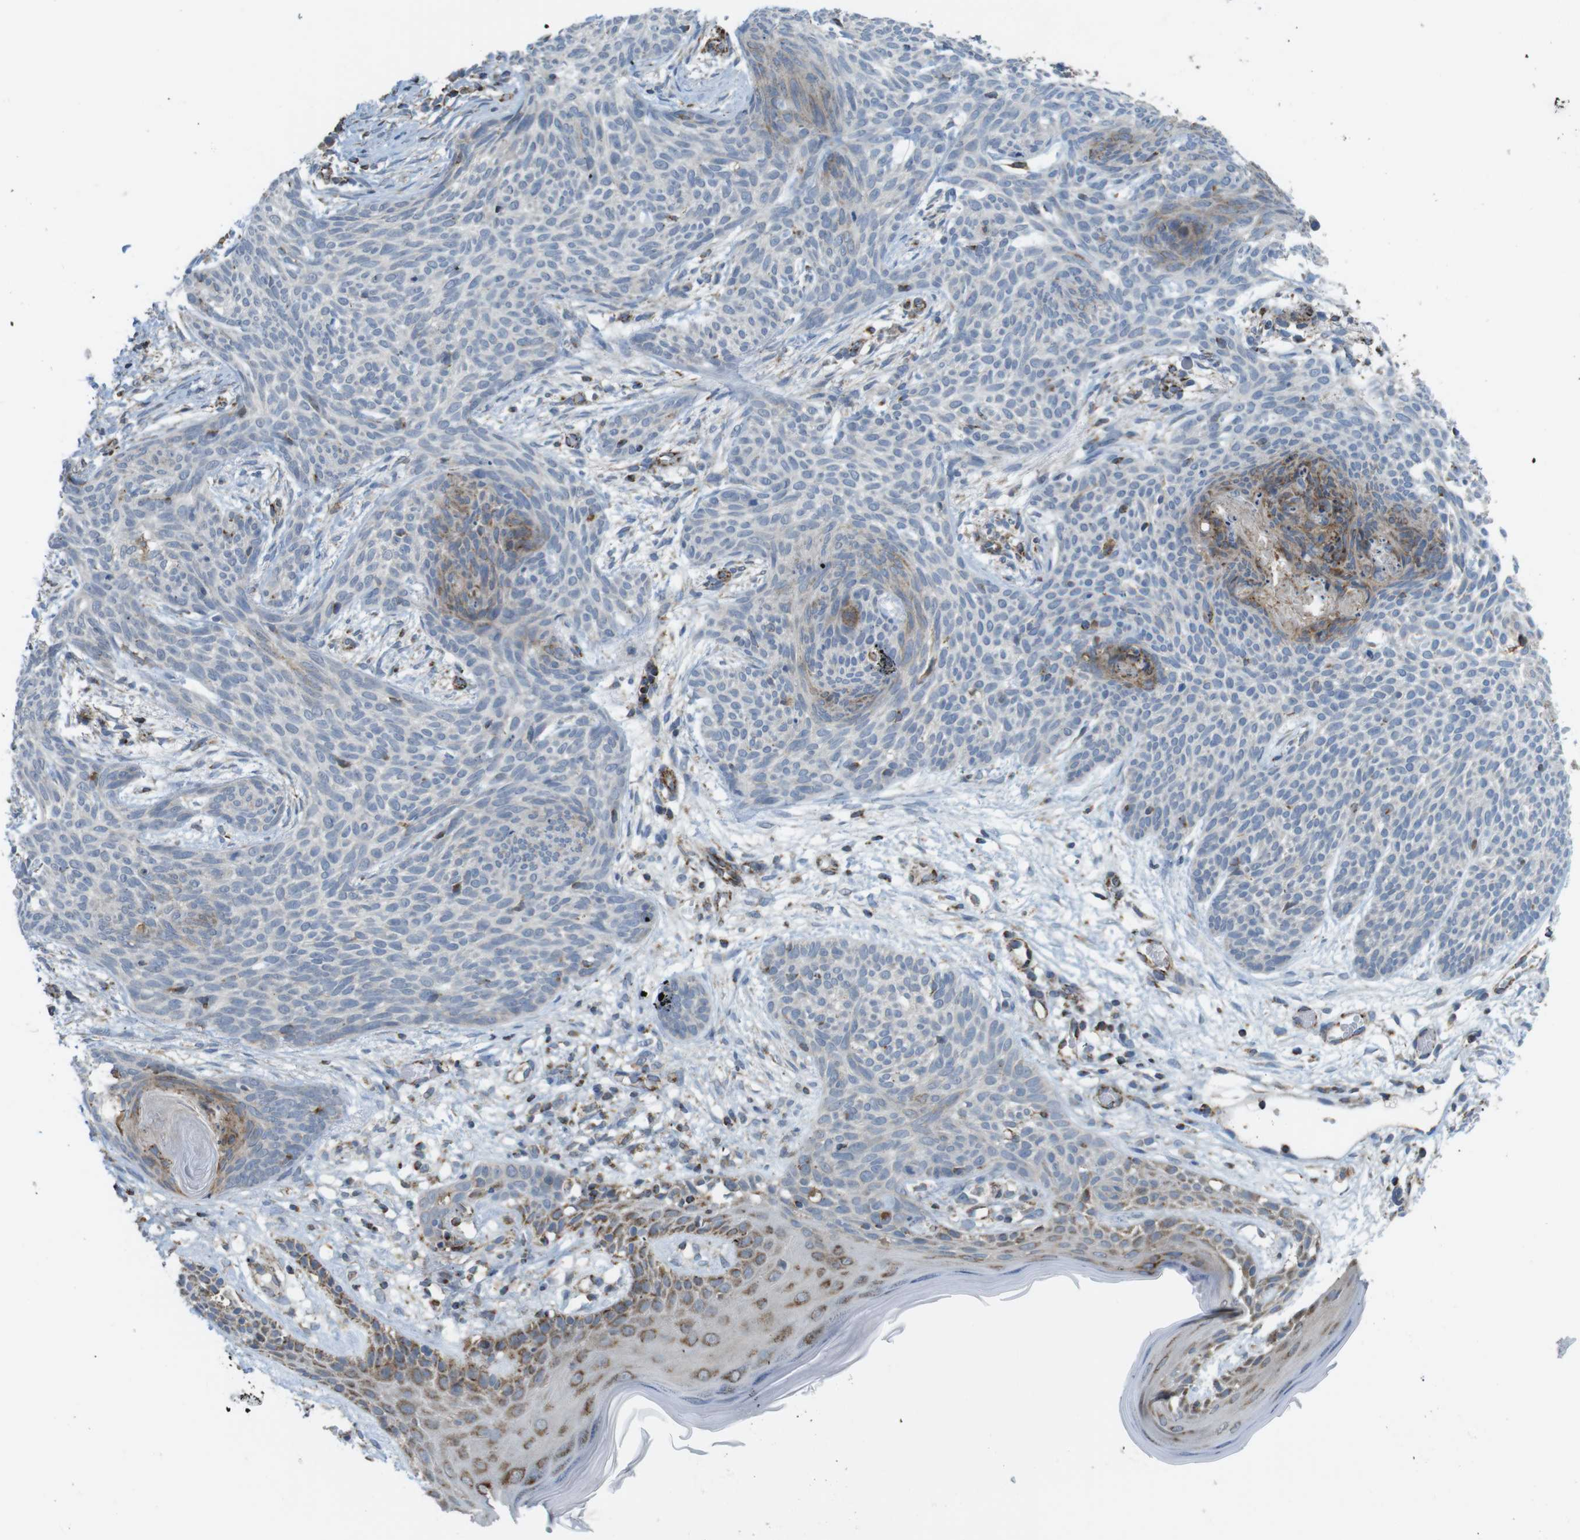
{"staining": {"intensity": "negative", "quantity": "none", "location": "none"}, "tissue": "skin cancer", "cell_type": "Tumor cells", "image_type": "cancer", "snomed": [{"axis": "morphology", "description": "Basal cell carcinoma"}, {"axis": "topography", "description": "Skin"}], "caption": "Tumor cells show no significant expression in basal cell carcinoma (skin).", "gene": "GRIK2", "patient": {"sex": "female", "age": 59}}